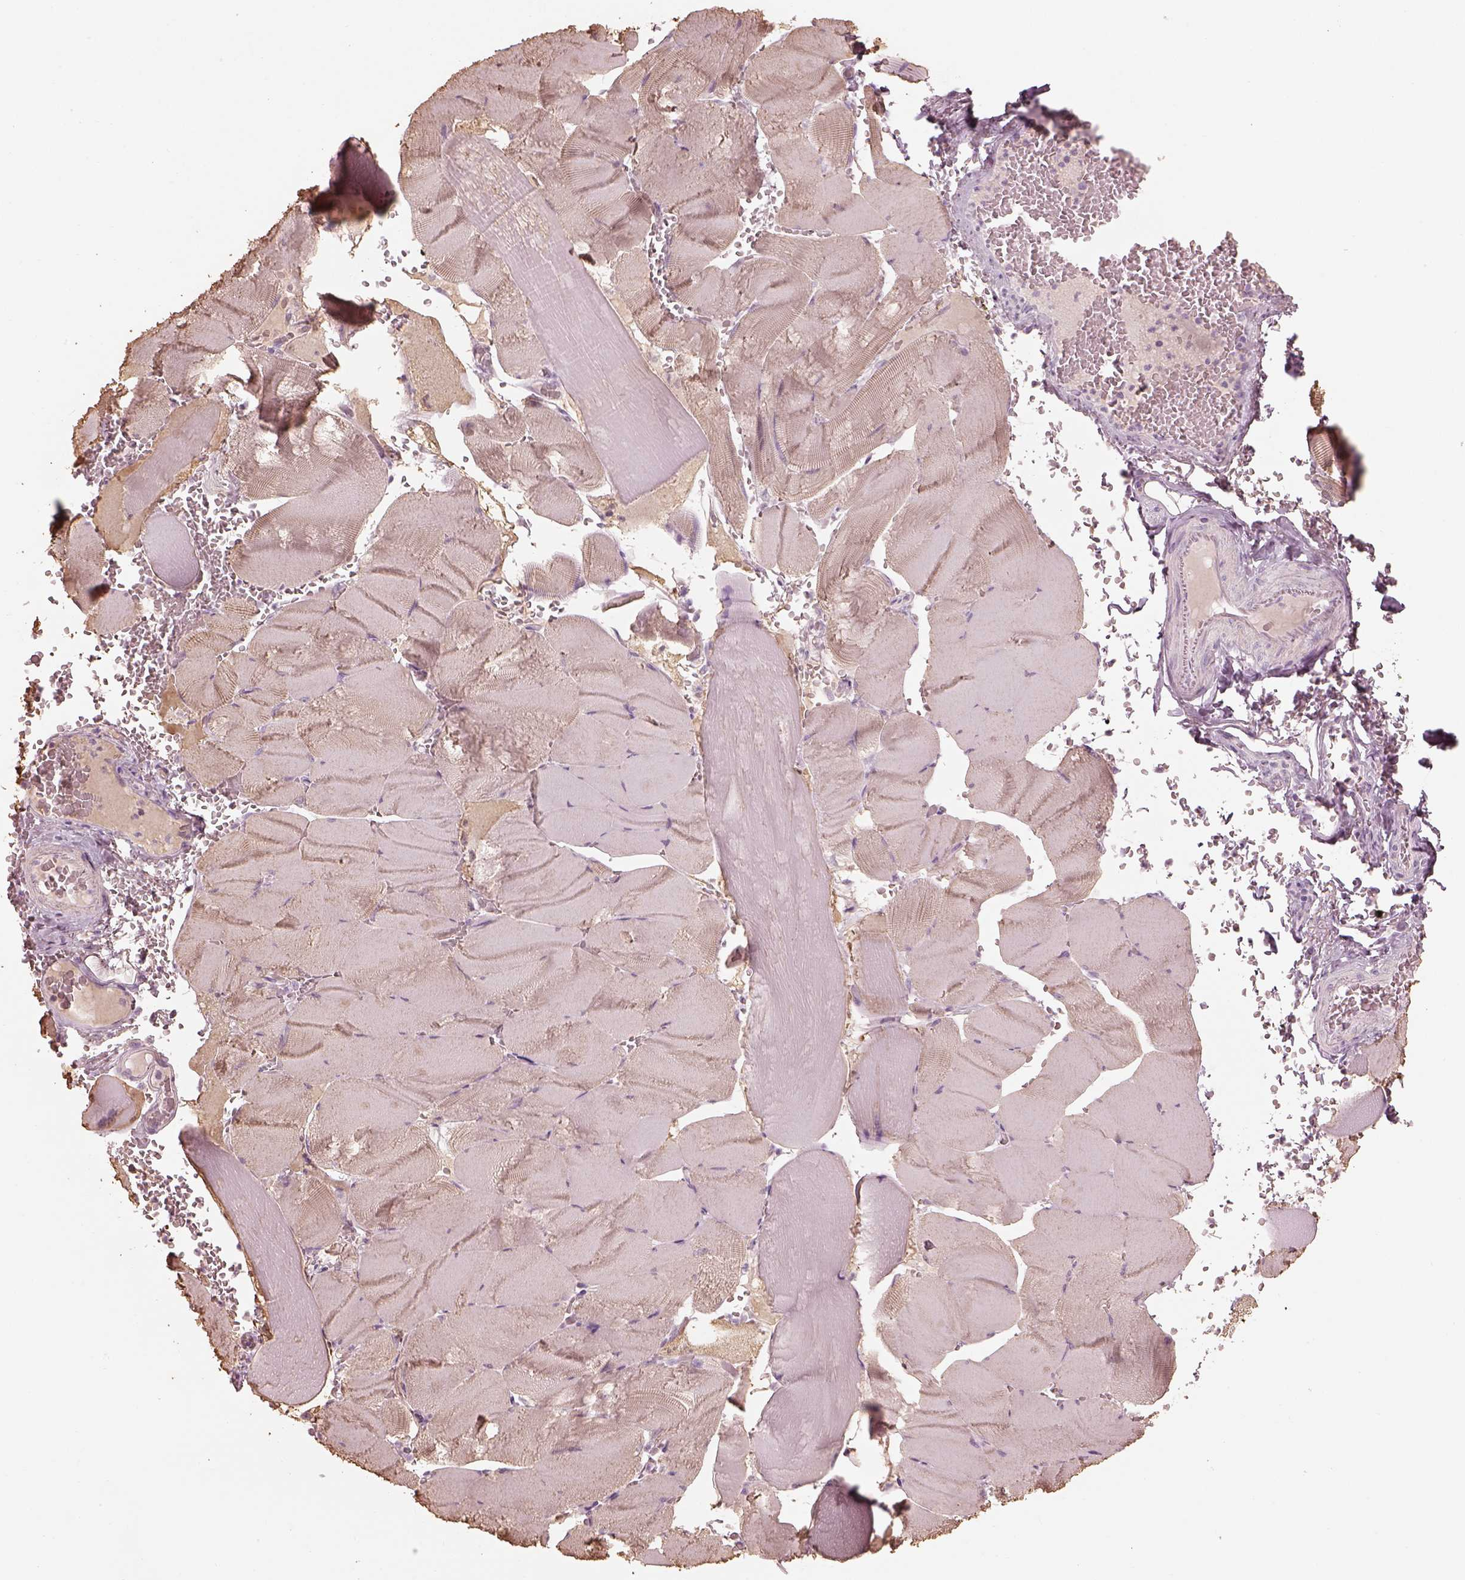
{"staining": {"intensity": "weak", "quantity": "<25%", "location": "cytoplasmic/membranous"}, "tissue": "skeletal muscle", "cell_type": "Myocytes", "image_type": "normal", "snomed": [{"axis": "morphology", "description": "Normal tissue, NOS"}, {"axis": "topography", "description": "Skeletal muscle"}], "caption": "Immunohistochemistry (IHC) photomicrograph of normal skeletal muscle: human skeletal muscle stained with DAB exhibits no significant protein staining in myocytes.", "gene": "RSPH9", "patient": {"sex": "male", "age": 56}}